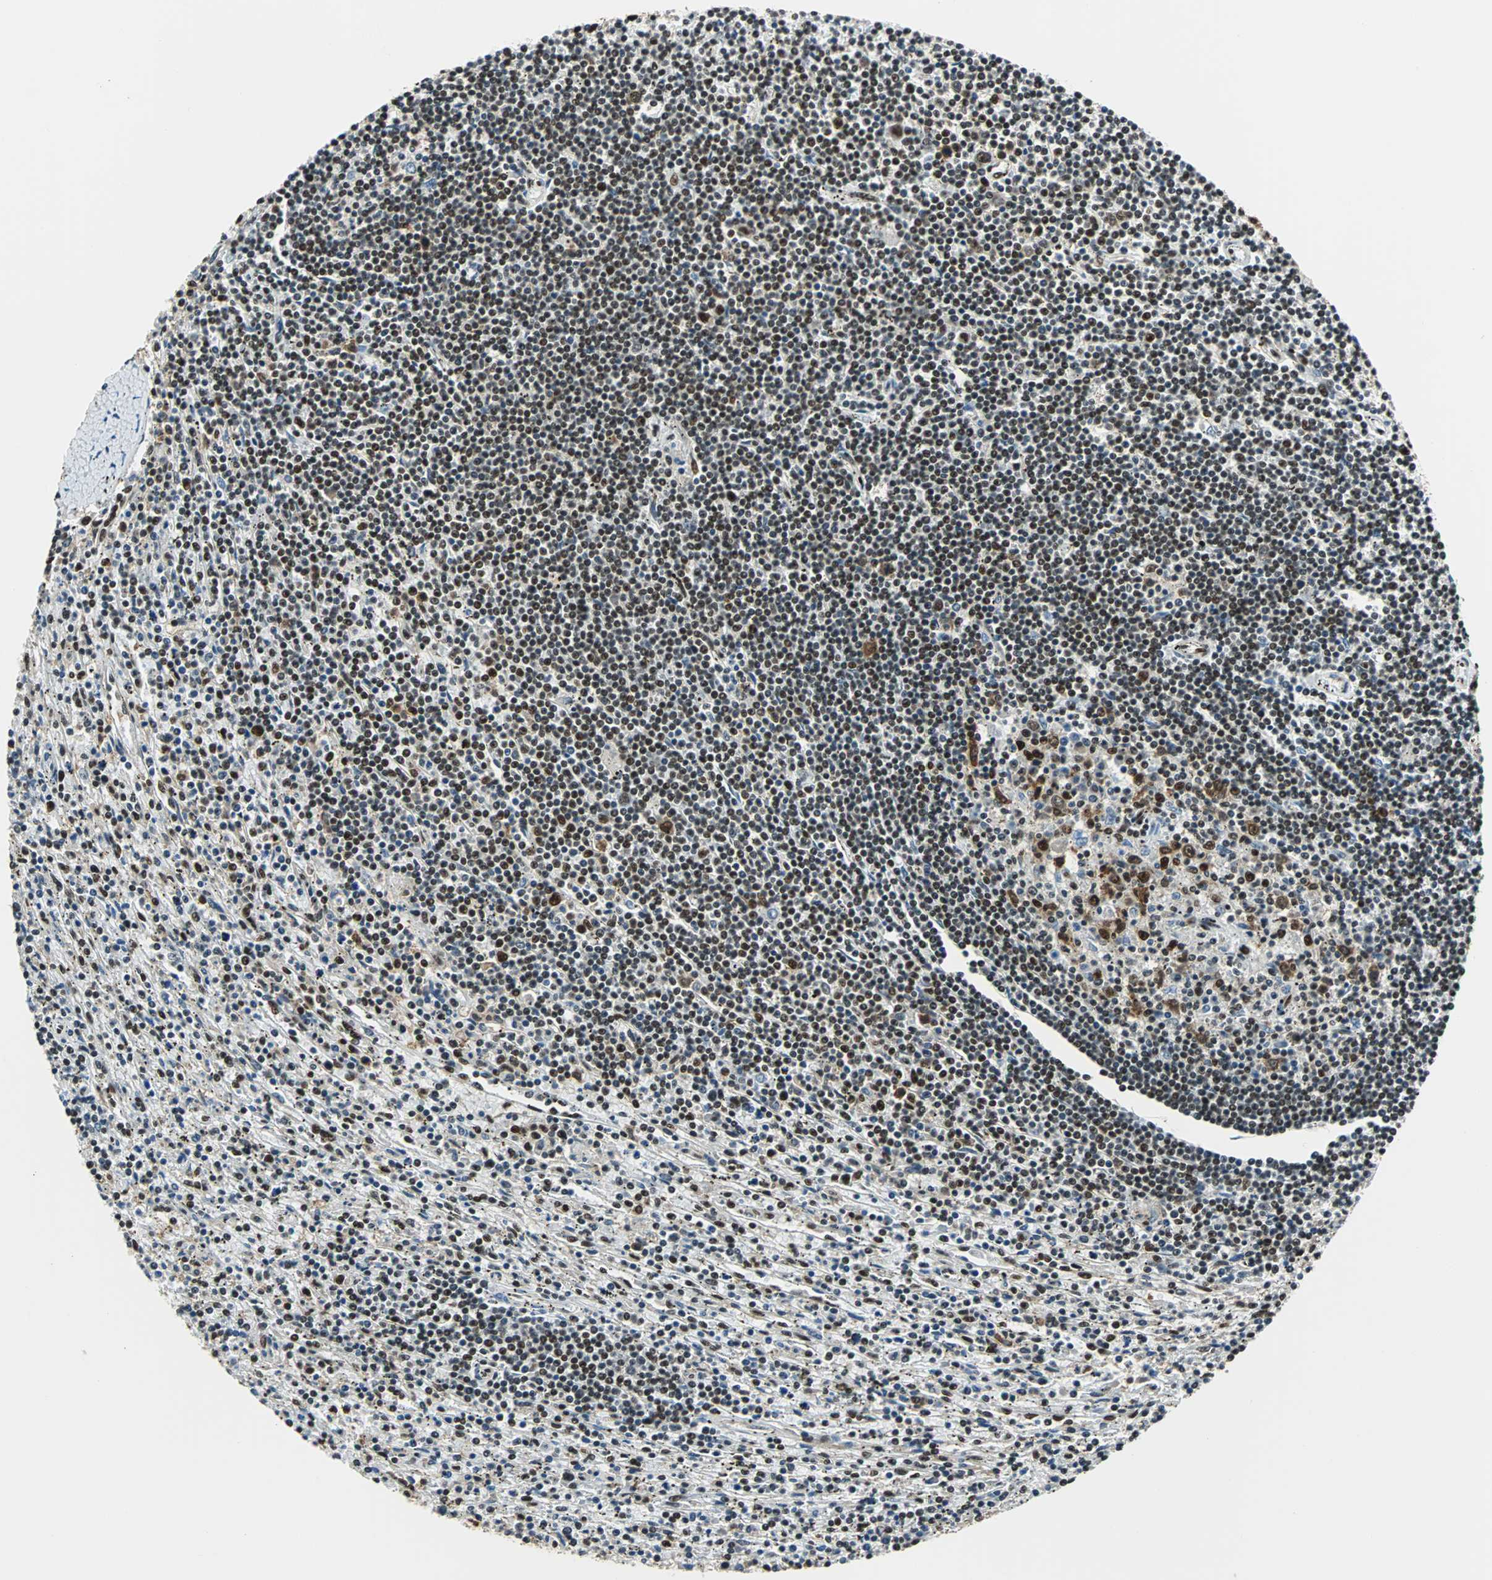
{"staining": {"intensity": "strong", "quantity": ">75%", "location": "nuclear"}, "tissue": "lymphoma", "cell_type": "Tumor cells", "image_type": "cancer", "snomed": [{"axis": "morphology", "description": "Malignant lymphoma, non-Hodgkin's type, Low grade"}, {"axis": "topography", "description": "Spleen"}], "caption": "Immunohistochemical staining of low-grade malignant lymphoma, non-Hodgkin's type reveals high levels of strong nuclear protein staining in approximately >75% of tumor cells. (DAB (3,3'-diaminobenzidine) = brown stain, brightfield microscopy at high magnification).", "gene": "XRCC4", "patient": {"sex": "male", "age": 76}}